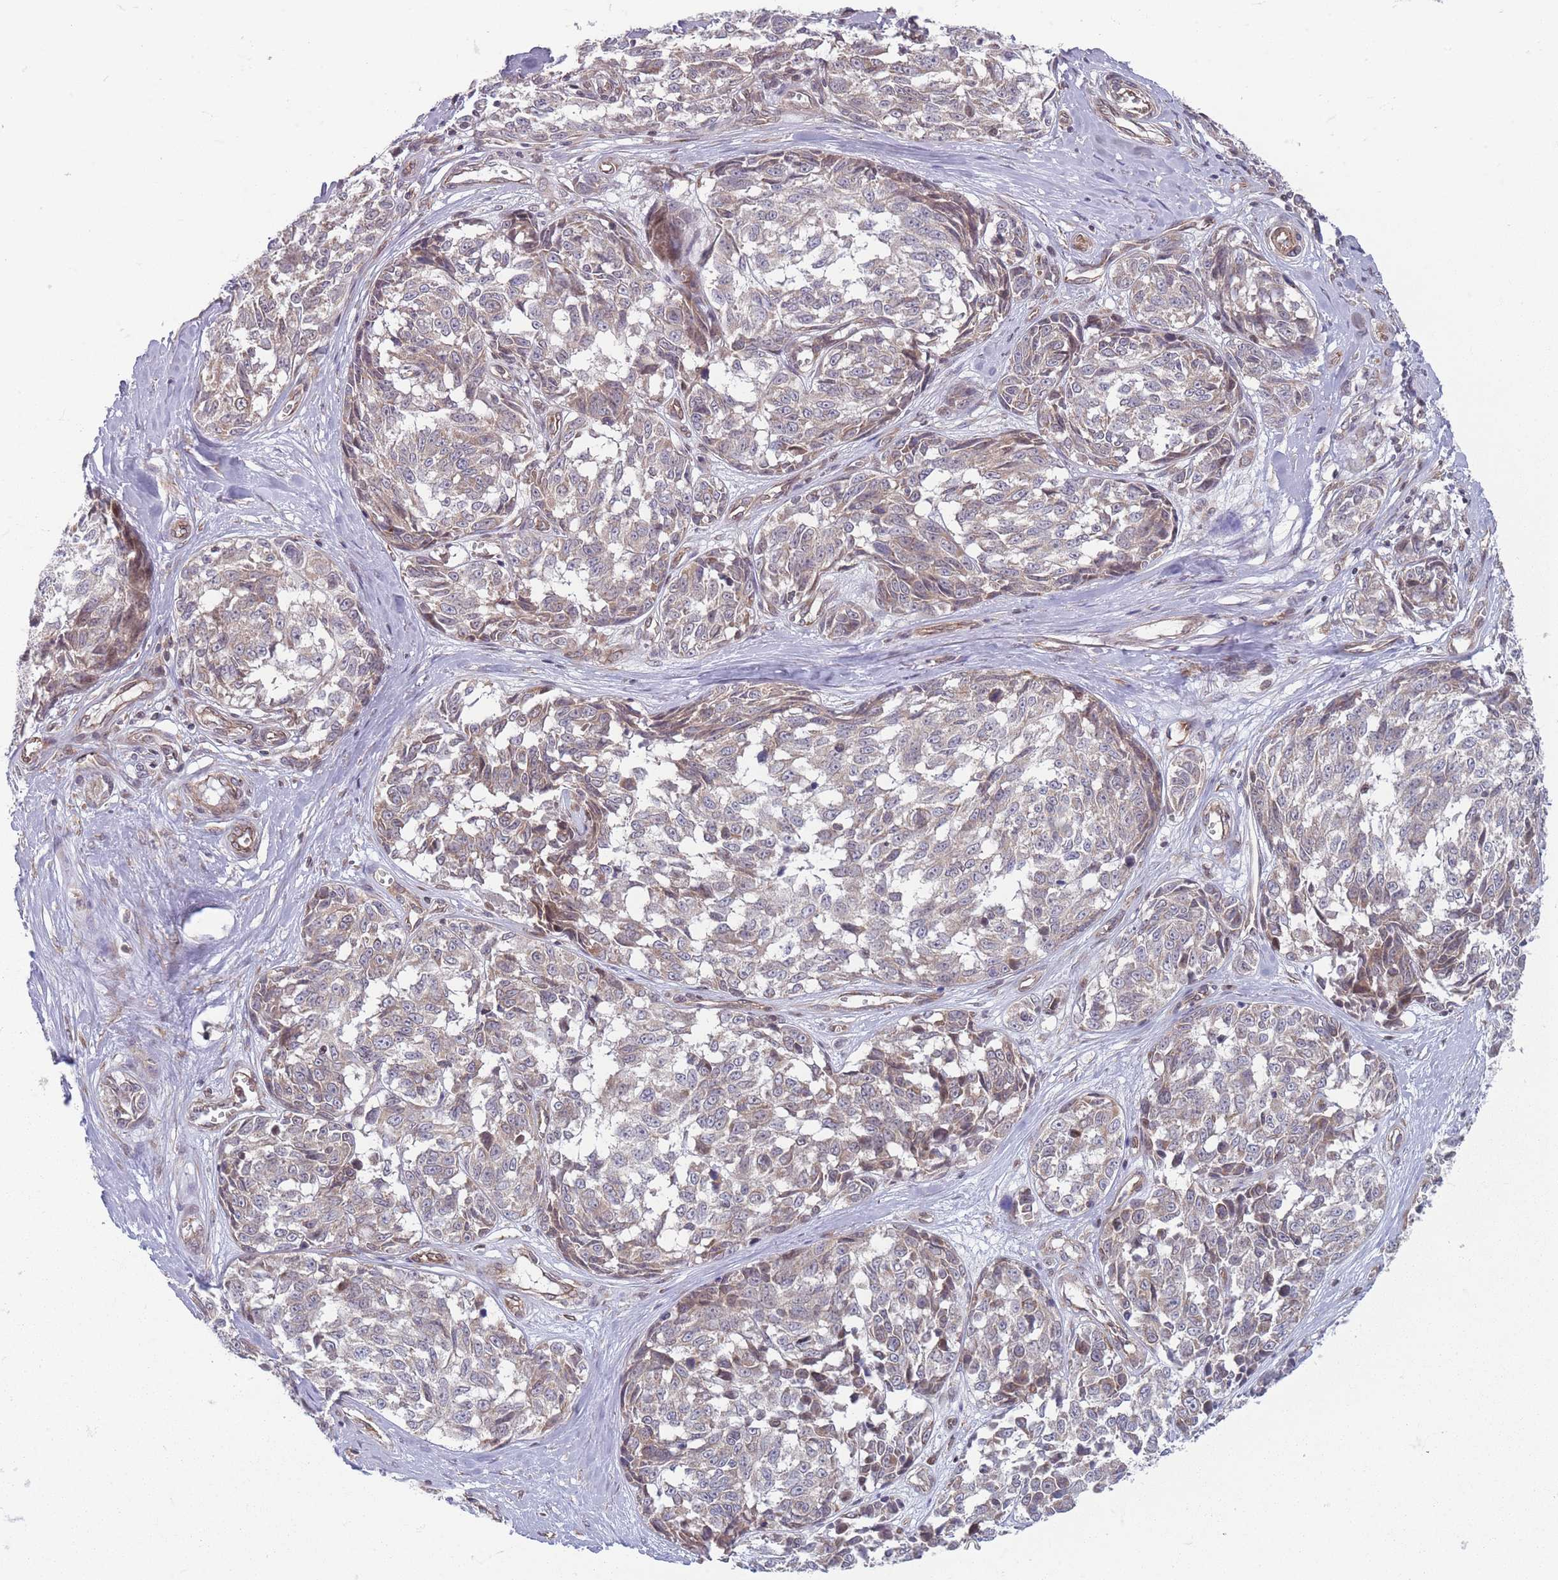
{"staining": {"intensity": "weak", "quantity": "<25%", "location": "cytoplasmic/membranous"}, "tissue": "melanoma", "cell_type": "Tumor cells", "image_type": "cancer", "snomed": [{"axis": "morphology", "description": "Normal tissue, NOS"}, {"axis": "morphology", "description": "Malignant melanoma, NOS"}, {"axis": "topography", "description": "Skin"}], "caption": "Melanoma stained for a protein using immunohistochemistry (IHC) displays no staining tumor cells.", "gene": "VRK2", "patient": {"sex": "female", "age": 64}}